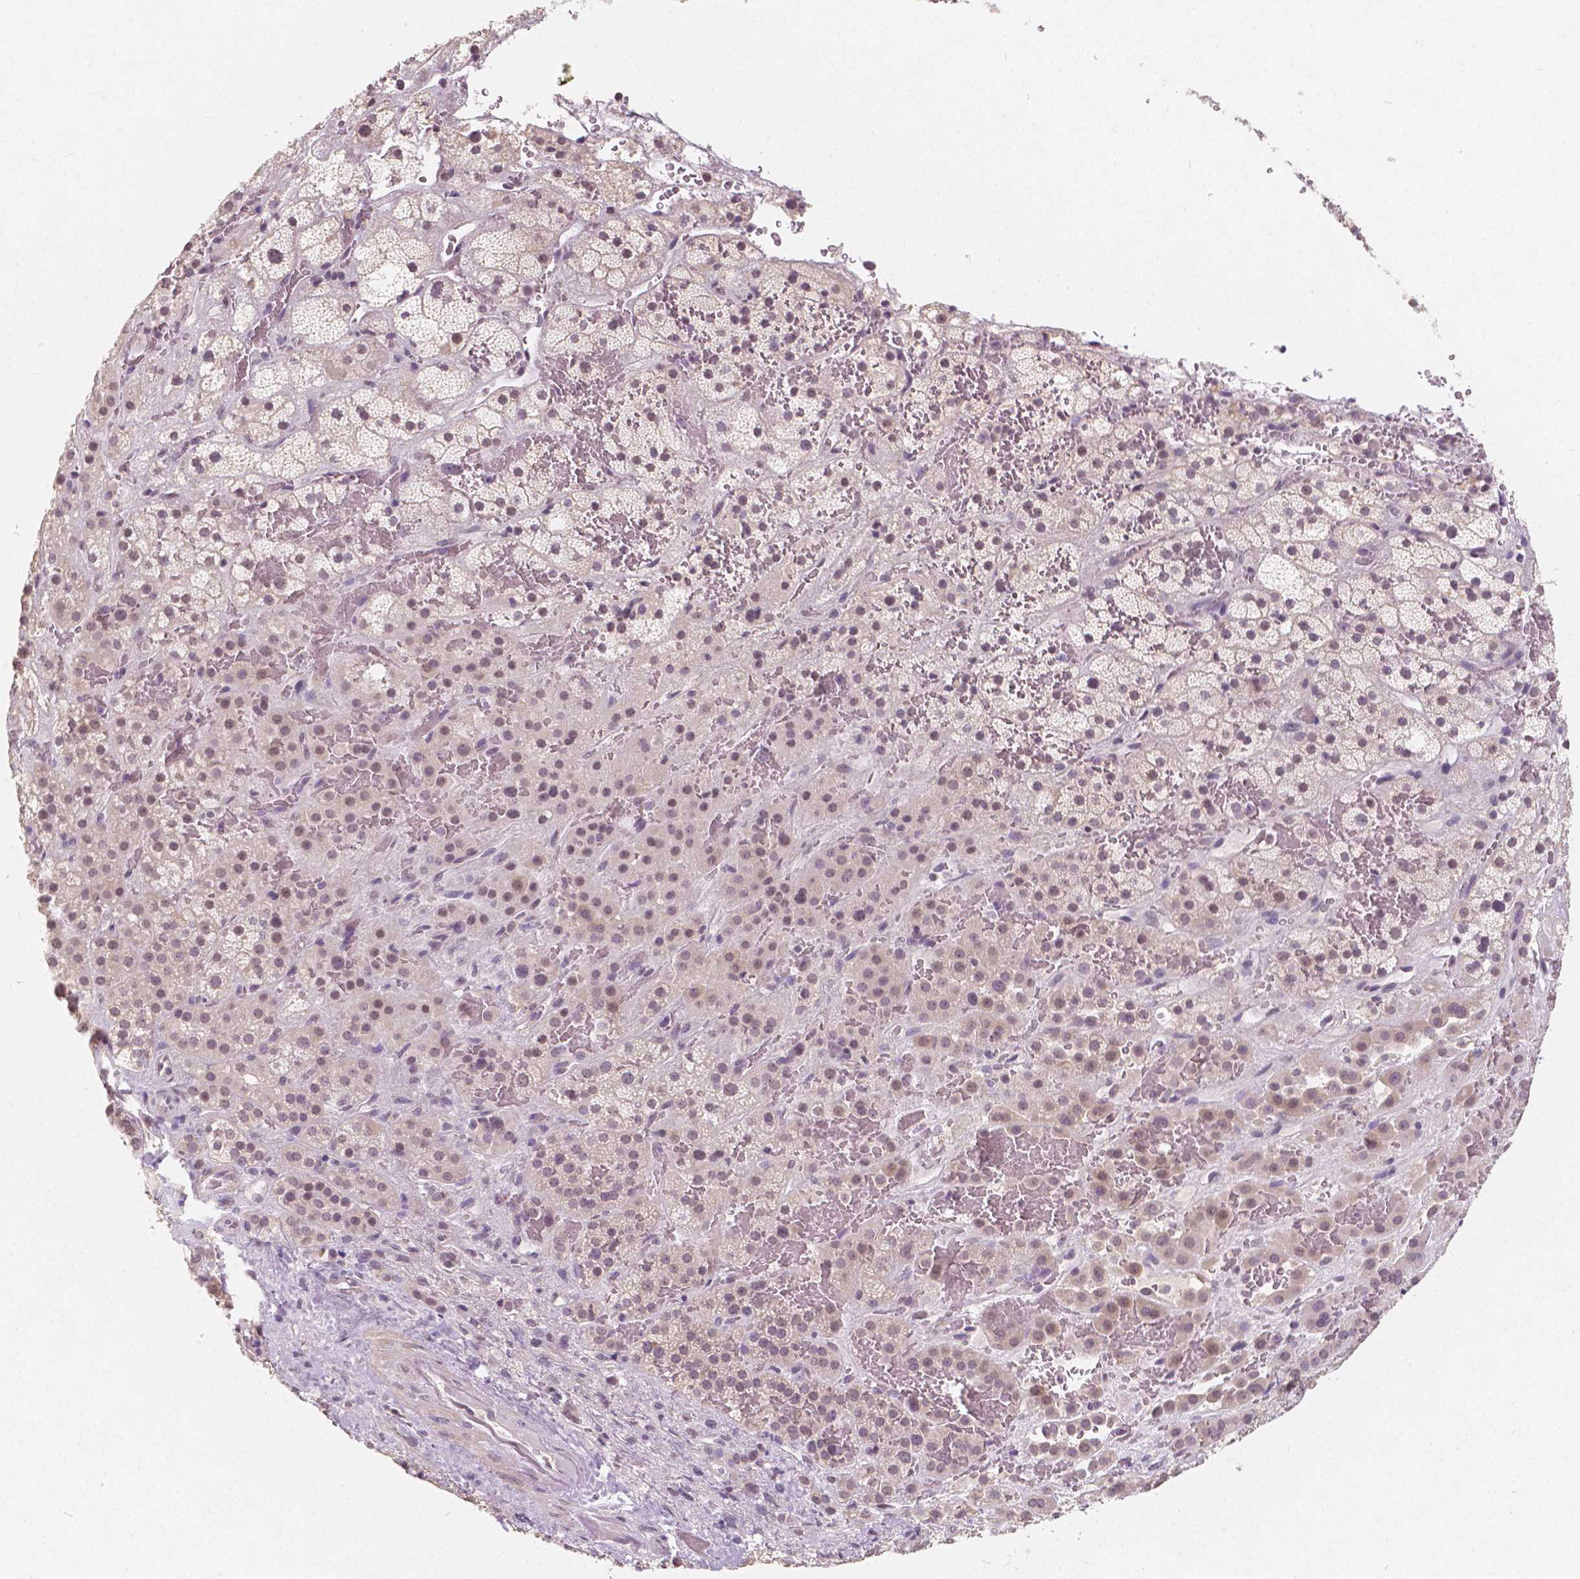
{"staining": {"intensity": "weak", "quantity": "25%-75%", "location": "nuclear"}, "tissue": "adrenal gland", "cell_type": "Glandular cells", "image_type": "normal", "snomed": [{"axis": "morphology", "description": "Normal tissue, NOS"}, {"axis": "topography", "description": "Adrenal gland"}], "caption": "A brown stain highlights weak nuclear staining of a protein in glandular cells of normal adrenal gland.", "gene": "NOLC1", "patient": {"sex": "male", "age": 57}}